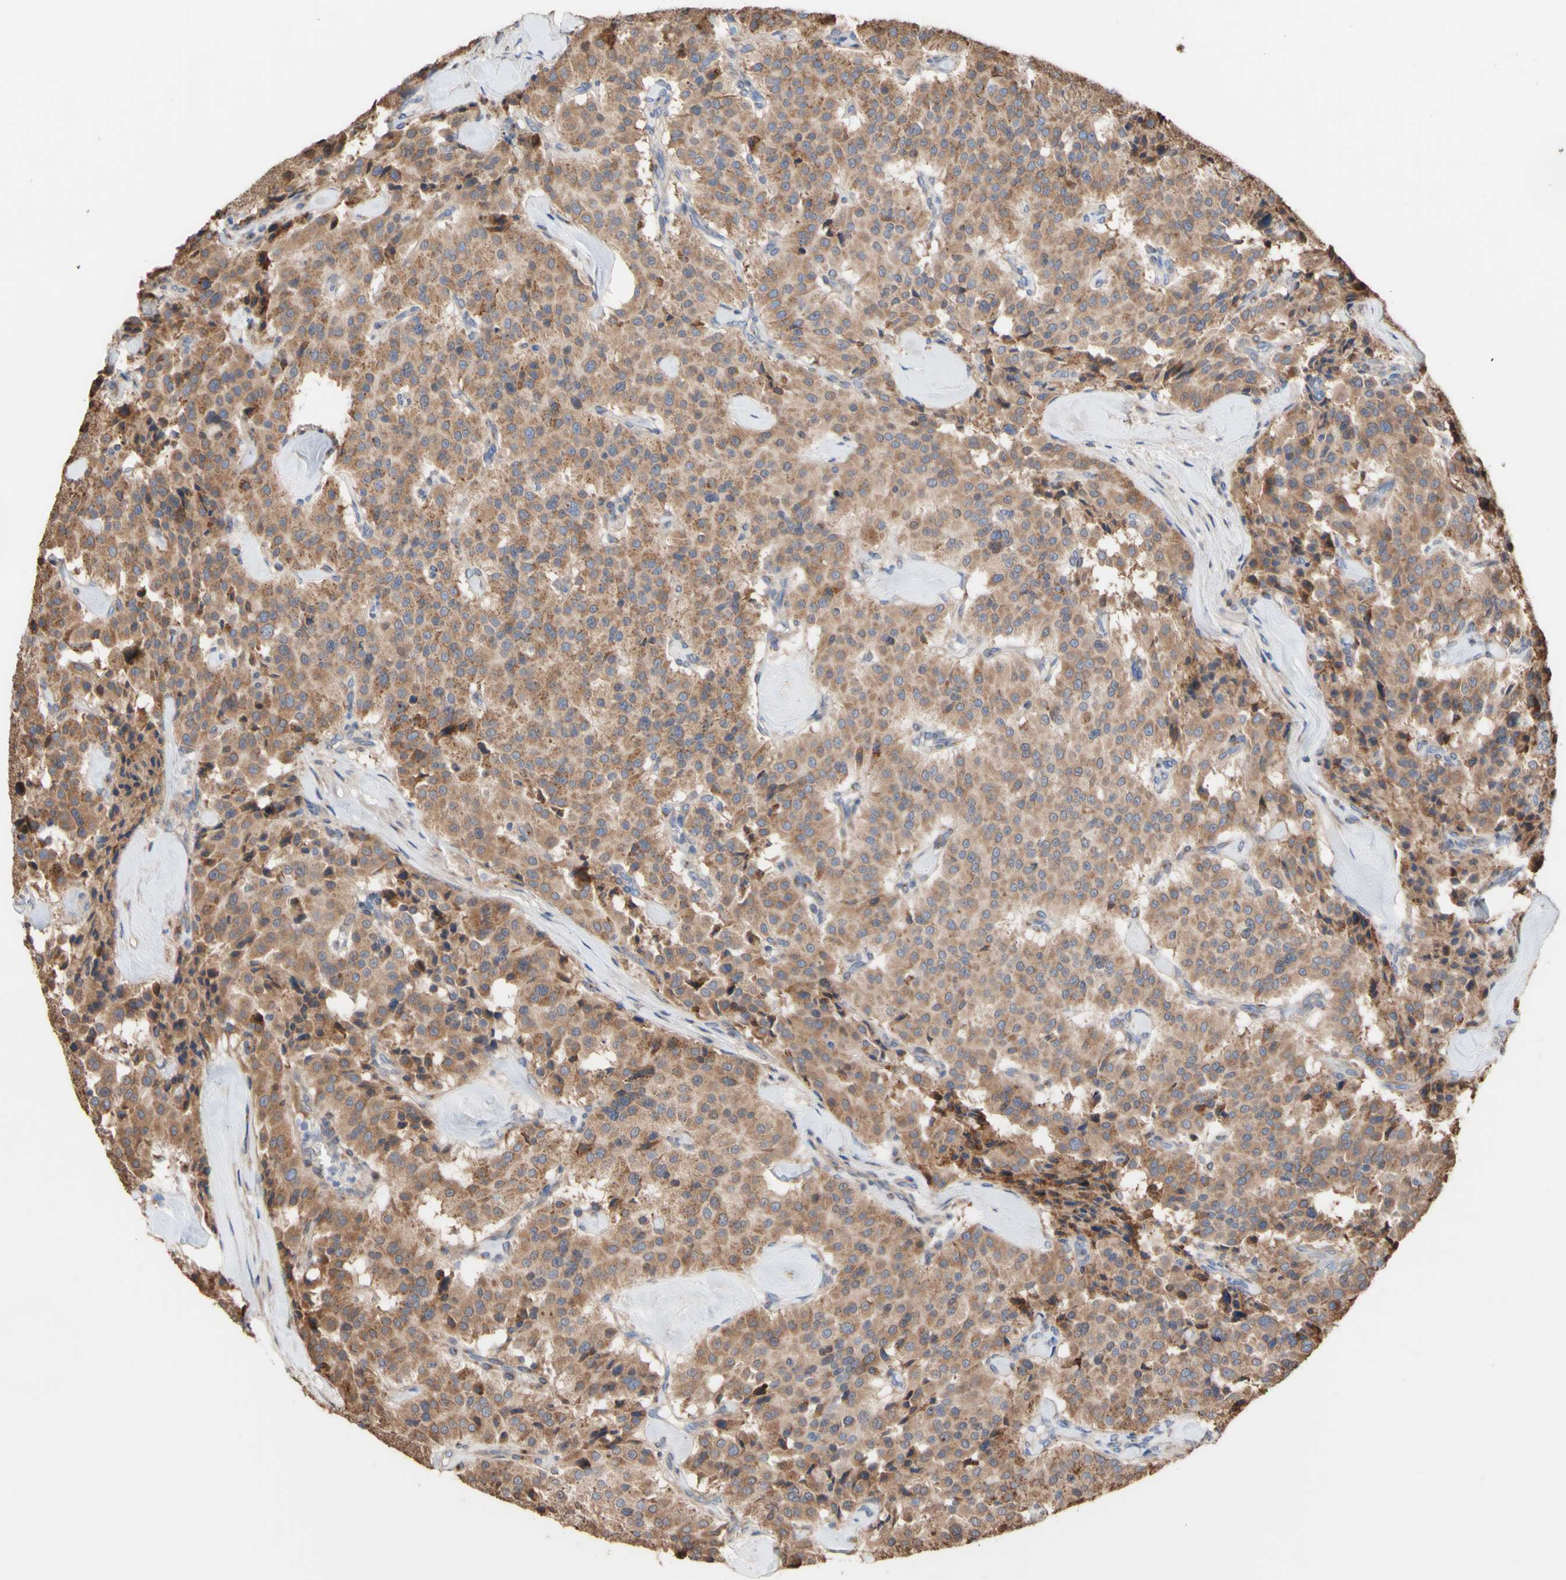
{"staining": {"intensity": "moderate", "quantity": ">75%", "location": "cytoplasmic/membranous"}, "tissue": "carcinoid", "cell_type": "Tumor cells", "image_type": "cancer", "snomed": [{"axis": "morphology", "description": "Carcinoid, malignant, NOS"}, {"axis": "topography", "description": "Lung"}], "caption": "Immunohistochemistry (IHC) image of carcinoid stained for a protein (brown), which demonstrates medium levels of moderate cytoplasmic/membranous staining in about >75% of tumor cells.", "gene": "NECTIN3", "patient": {"sex": "male", "age": 30}}